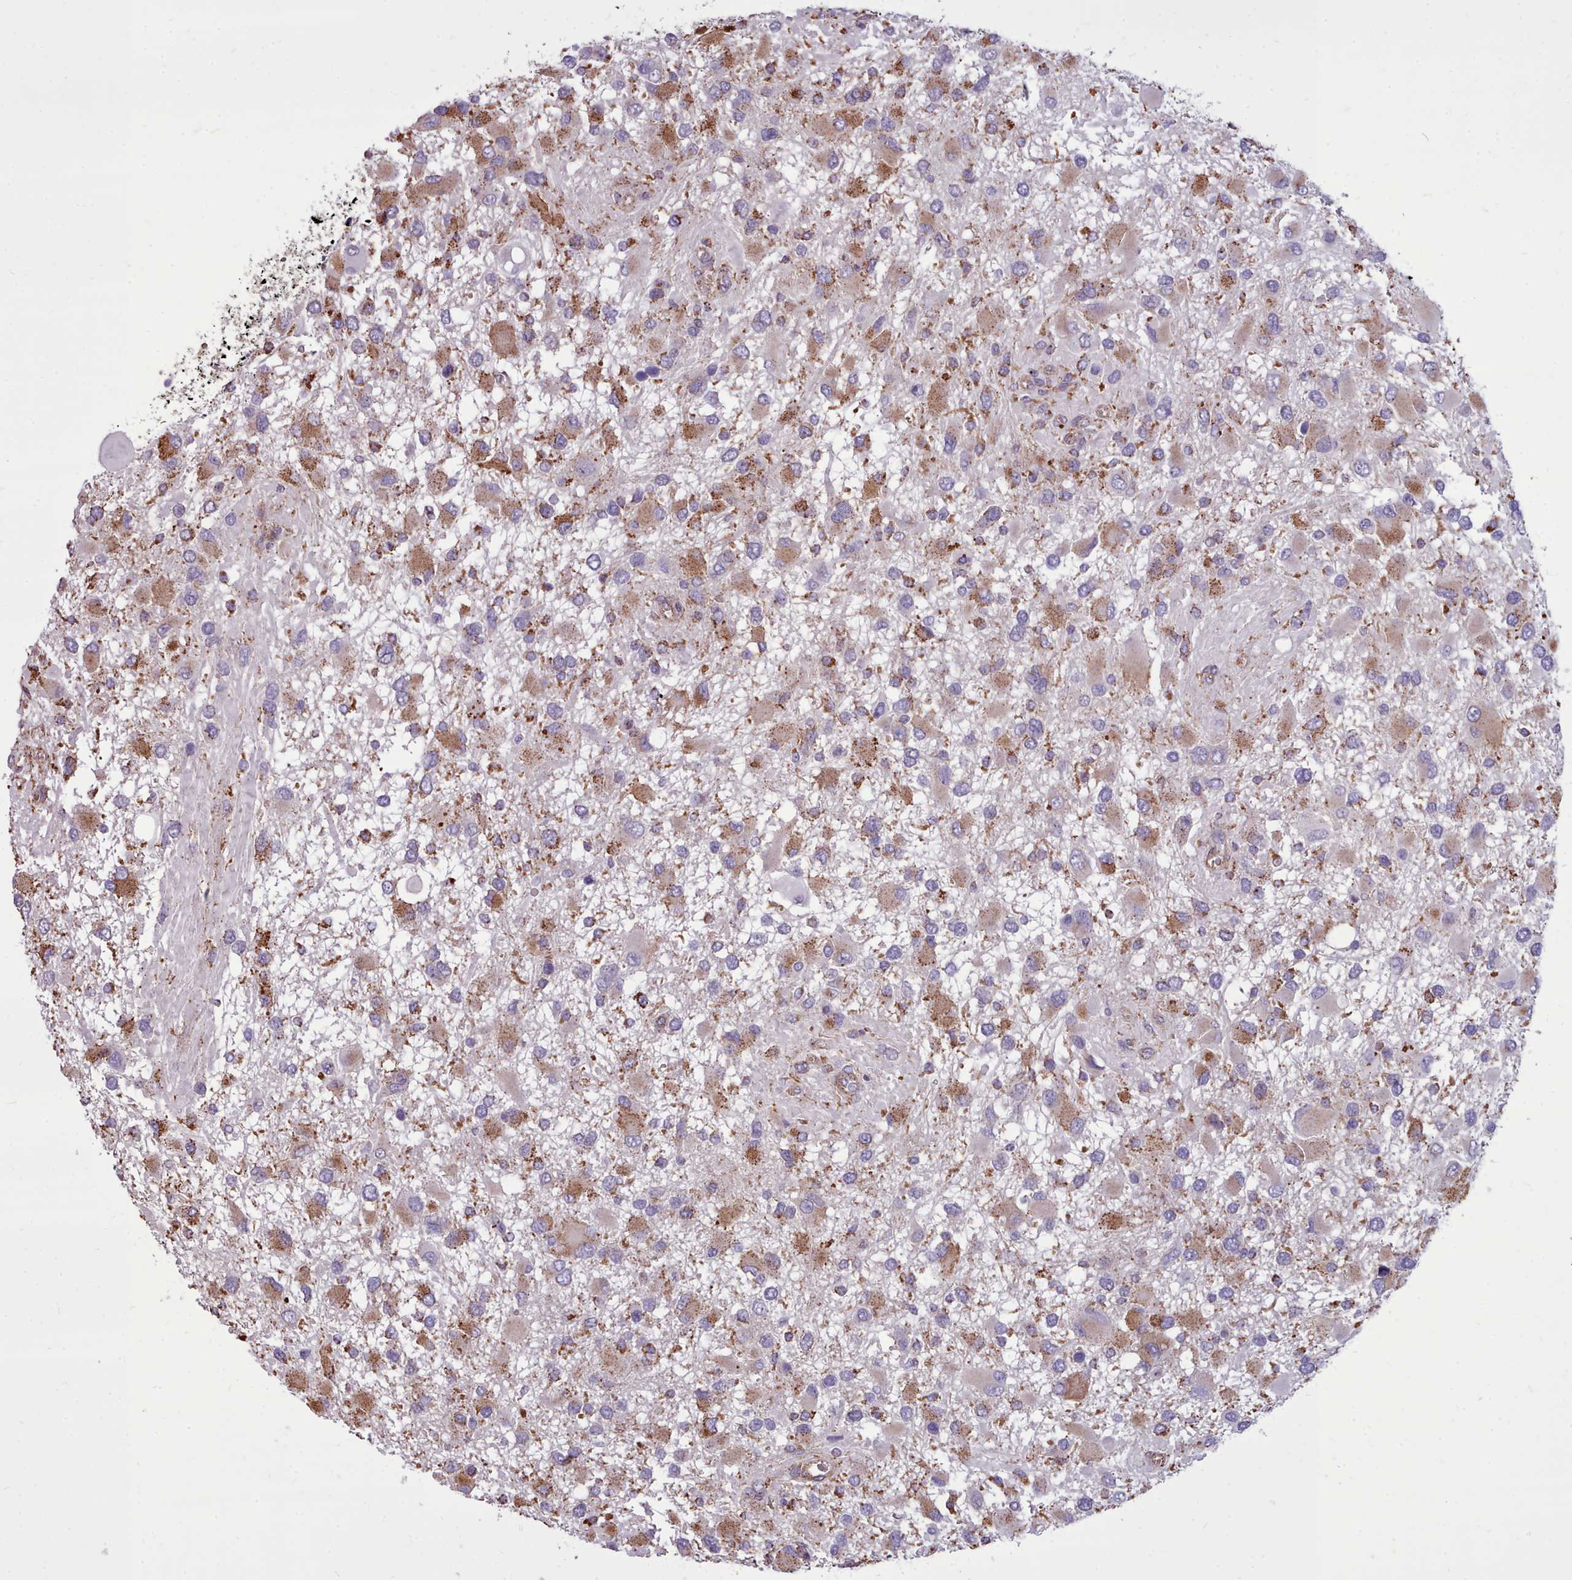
{"staining": {"intensity": "moderate", "quantity": ">75%", "location": "cytoplasmic/membranous"}, "tissue": "glioma", "cell_type": "Tumor cells", "image_type": "cancer", "snomed": [{"axis": "morphology", "description": "Glioma, malignant, High grade"}, {"axis": "topography", "description": "Brain"}], "caption": "An image showing moderate cytoplasmic/membranous expression in approximately >75% of tumor cells in glioma, as visualized by brown immunohistochemical staining.", "gene": "PACSIN3", "patient": {"sex": "male", "age": 53}}